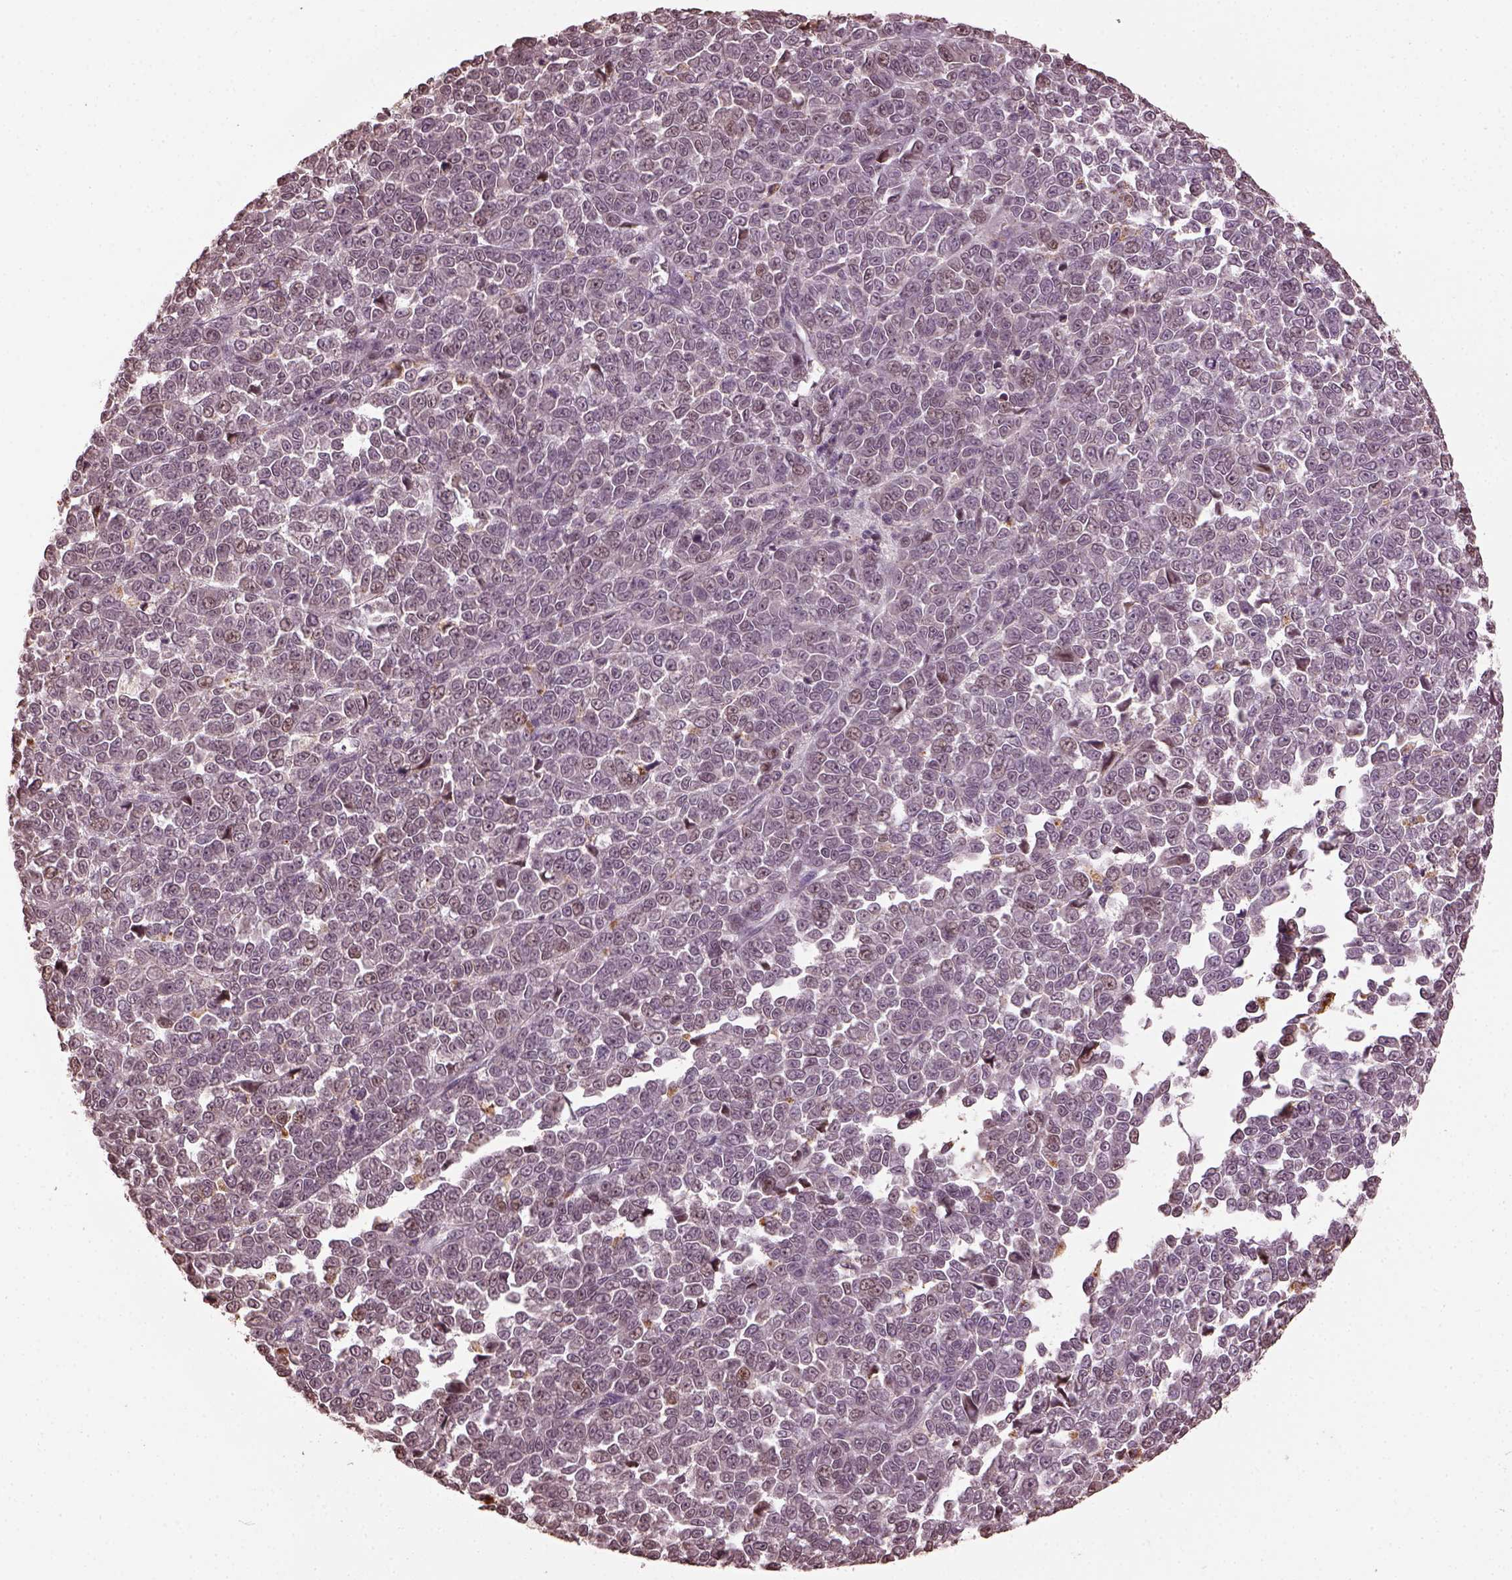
{"staining": {"intensity": "negative", "quantity": "none", "location": "none"}, "tissue": "melanoma", "cell_type": "Tumor cells", "image_type": "cancer", "snomed": [{"axis": "morphology", "description": "Malignant melanoma, NOS"}, {"axis": "topography", "description": "Skin"}], "caption": "This is an immunohistochemistry histopathology image of human melanoma. There is no staining in tumor cells.", "gene": "RUFY3", "patient": {"sex": "female", "age": 95}}